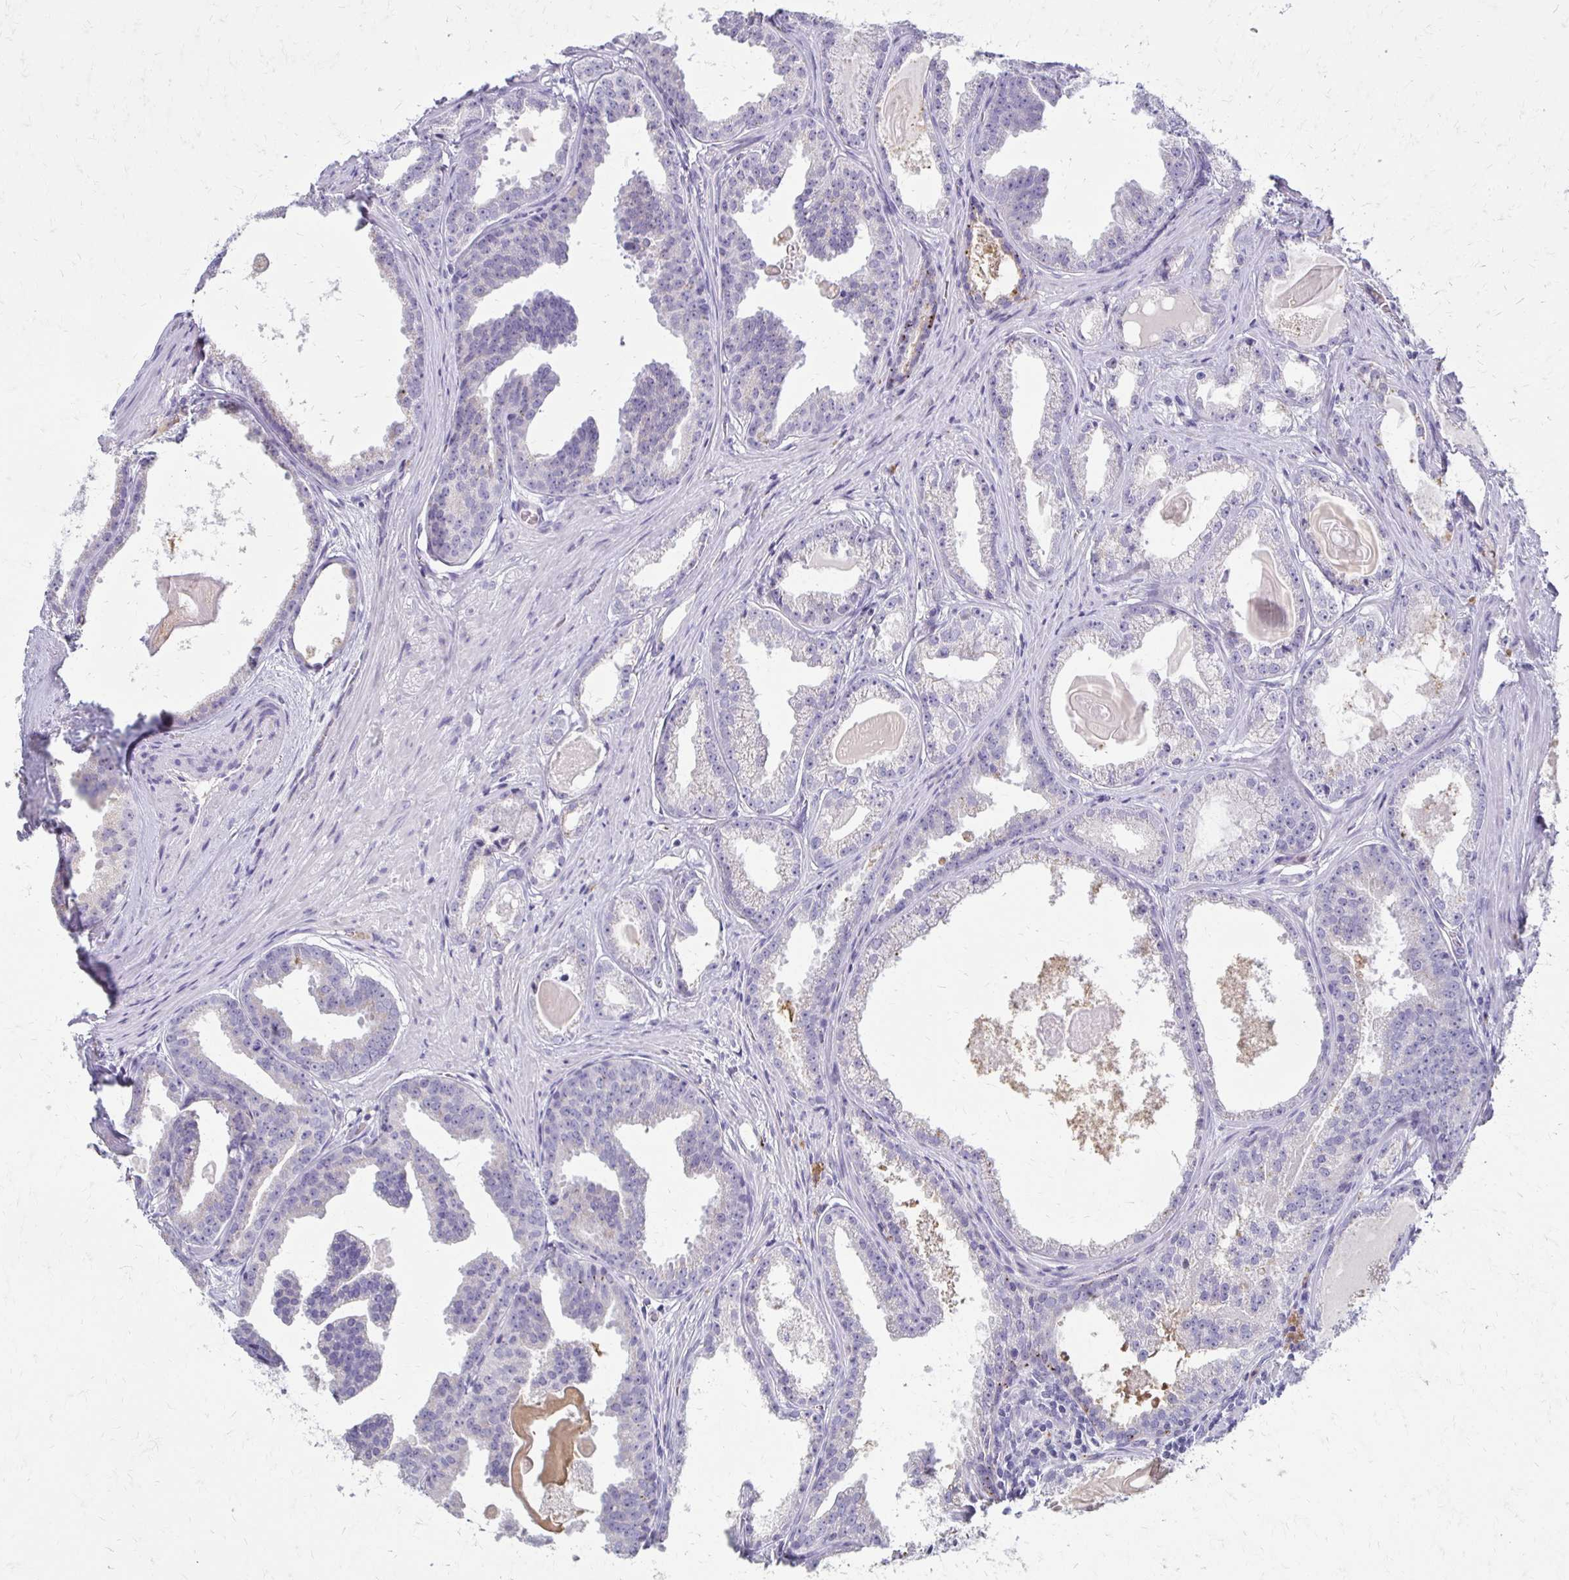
{"staining": {"intensity": "negative", "quantity": "none", "location": "none"}, "tissue": "prostate cancer", "cell_type": "Tumor cells", "image_type": "cancer", "snomed": [{"axis": "morphology", "description": "Adenocarcinoma, Low grade"}, {"axis": "topography", "description": "Prostate"}], "caption": "High power microscopy photomicrograph of an immunohistochemistry histopathology image of prostate cancer (adenocarcinoma (low-grade)), revealing no significant positivity in tumor cells.", "gene": "BBS12", "patient": {"sex": "male", "age": 65}}